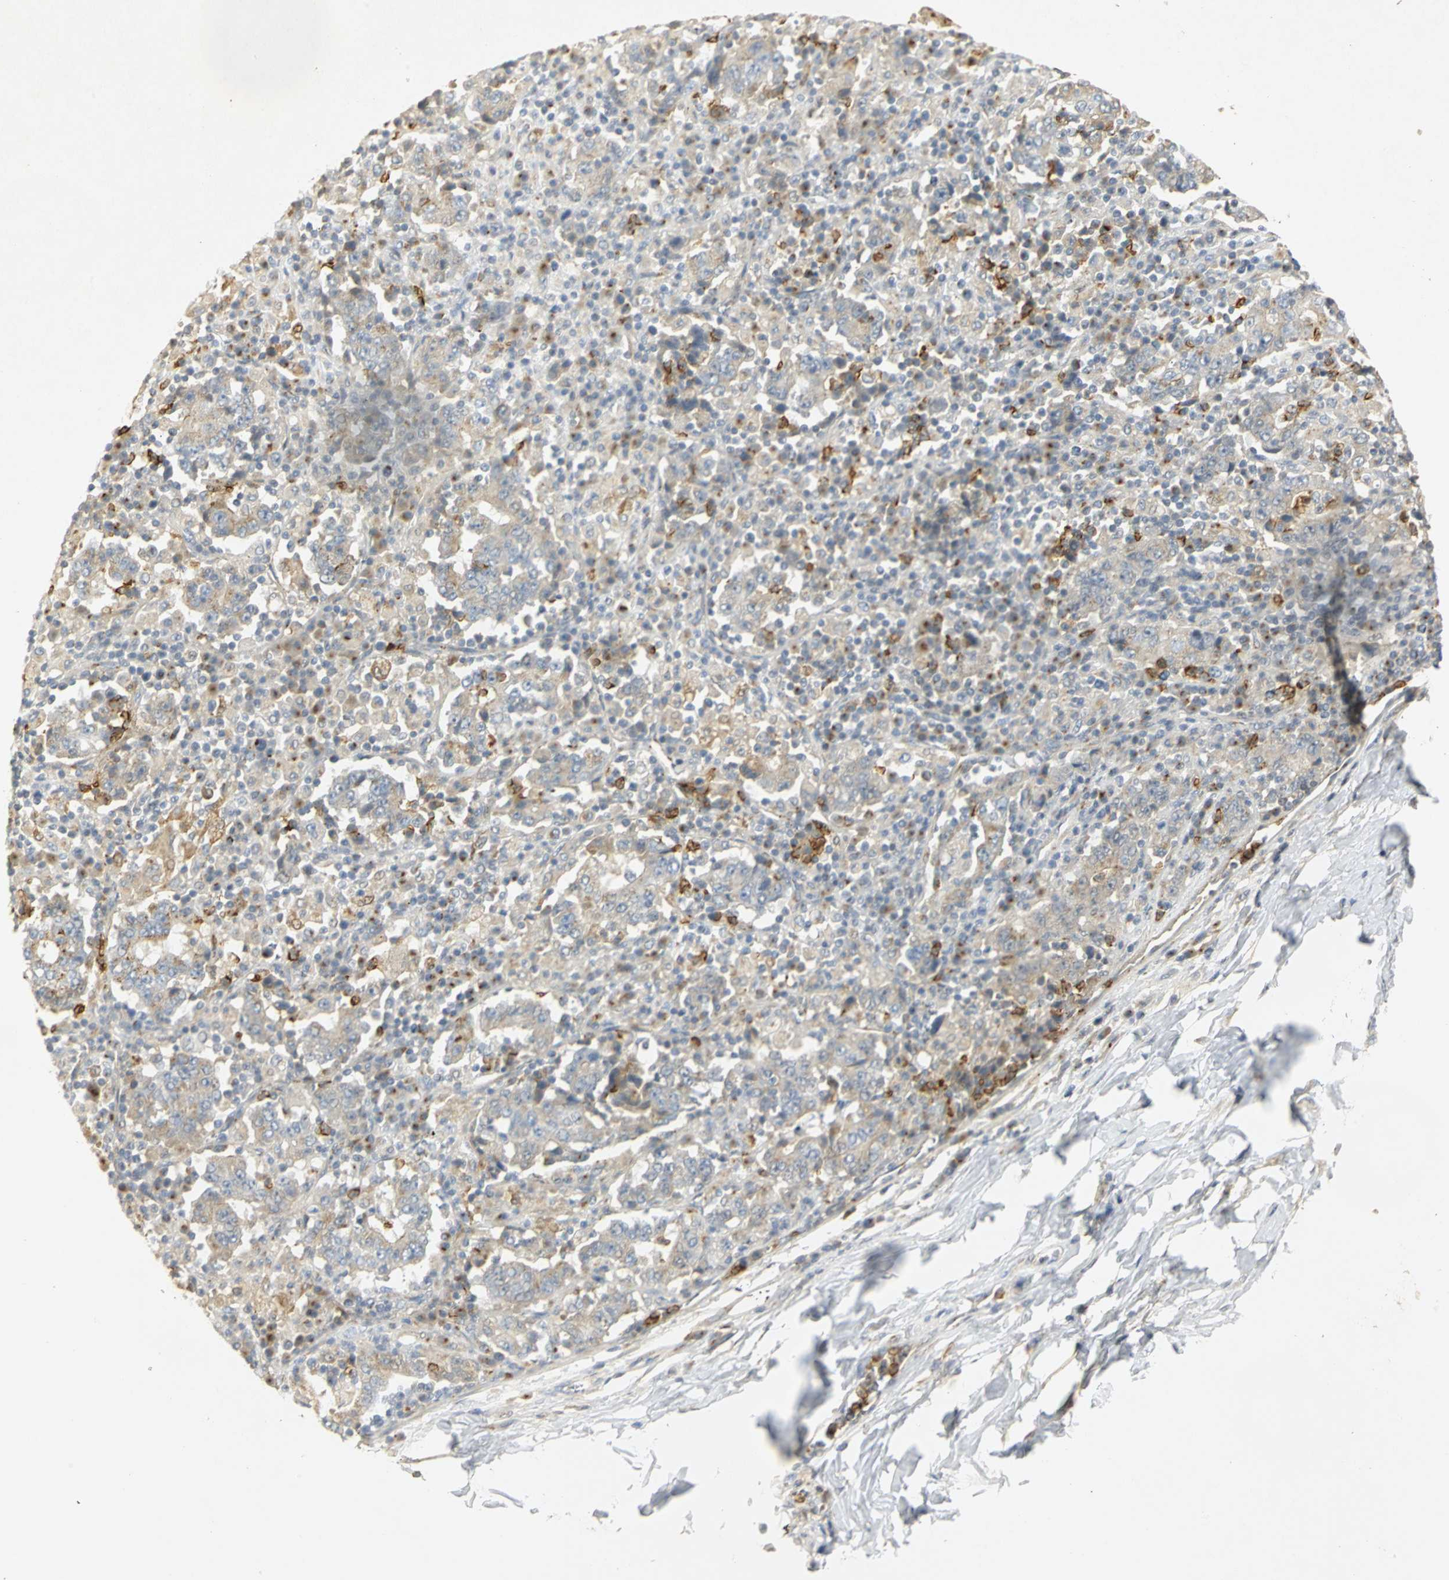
{"staining": {"intensity": "weak", "quantity": "25%-75%", "location": "cytoplasmic/membranous"}, "tissue": "stomach cancer", "cell_type": "Tumor cells", "image_type": "cancer", "snomed": [{"axis": "morphology", "description": "Normal tissue, NOS"}, {"axis": "morphology", "description": "Adenocarcinoma, NOS"}, {"axis": "topography", "description": "Stomach, upper"}, {"axis": "topography", "description": "Stomach"}], "caption": "Adenocarcinoma (stomach) was stained to show a protein in brown. There is low levels of weak cytoplasmic/membranous staining in approximately 25%-75% of tumor cells.", "gene": "TM9SF2", "patient": {"sex": "male", "age": 59}}